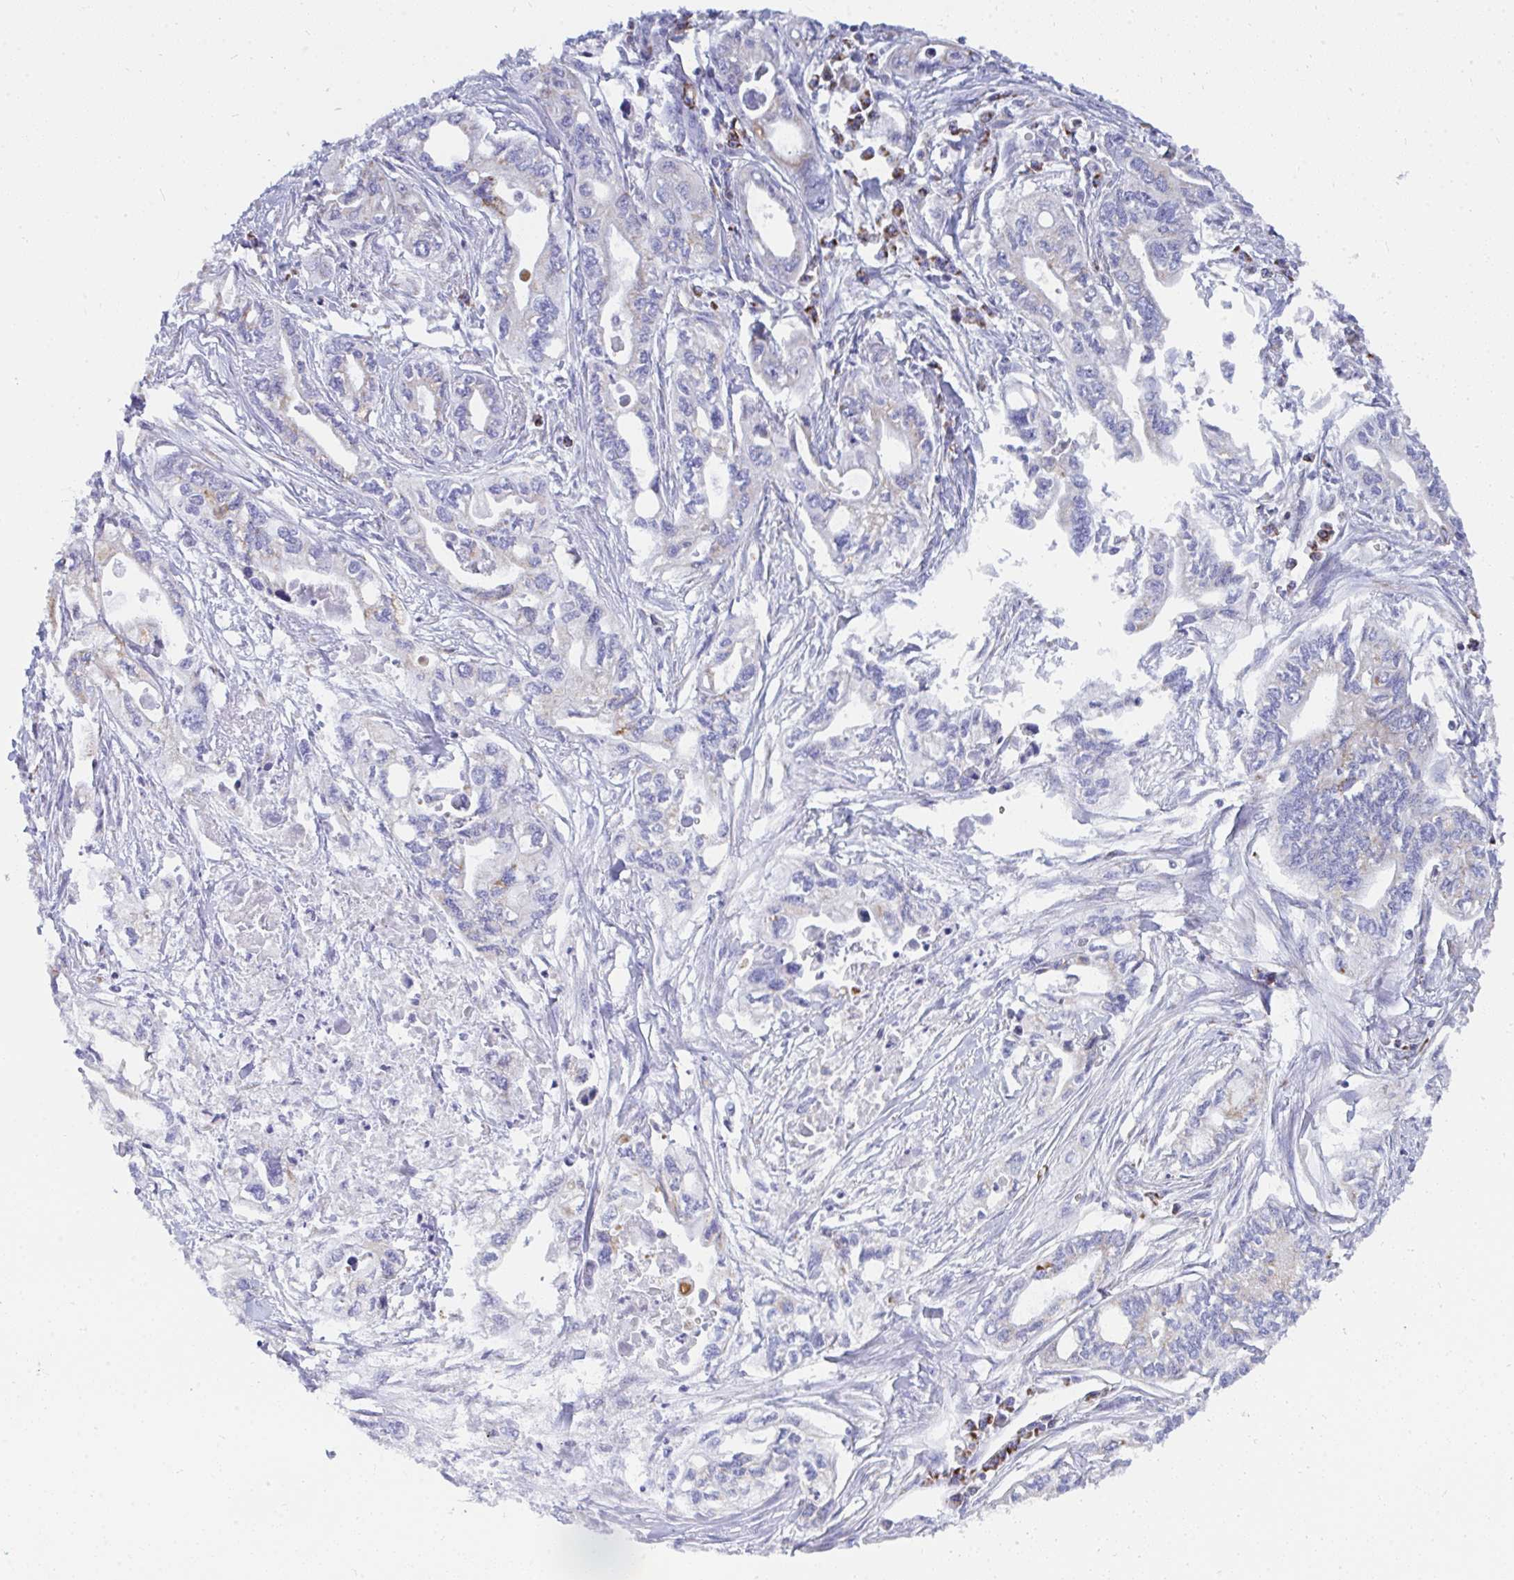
{"staining": {"intensity": "negative", "quantity": "none", "location": "none"}, "tissue": "pancreatic cancer", "cell_type": "Tumor cells", "image_type": "cancer", "snomed": [{"axis": "morphology", "description": "Adenocarcinoma, NOS"}, {"axis": "topography", "description": "Pancreas"}], "caption": "Photomicrograph shows no protein positivity in tumor cells of adenocarcinoma (pancreatic) tissue.", "gene": "AIFM1", "patient": {"sex": "male", "age": 68}}